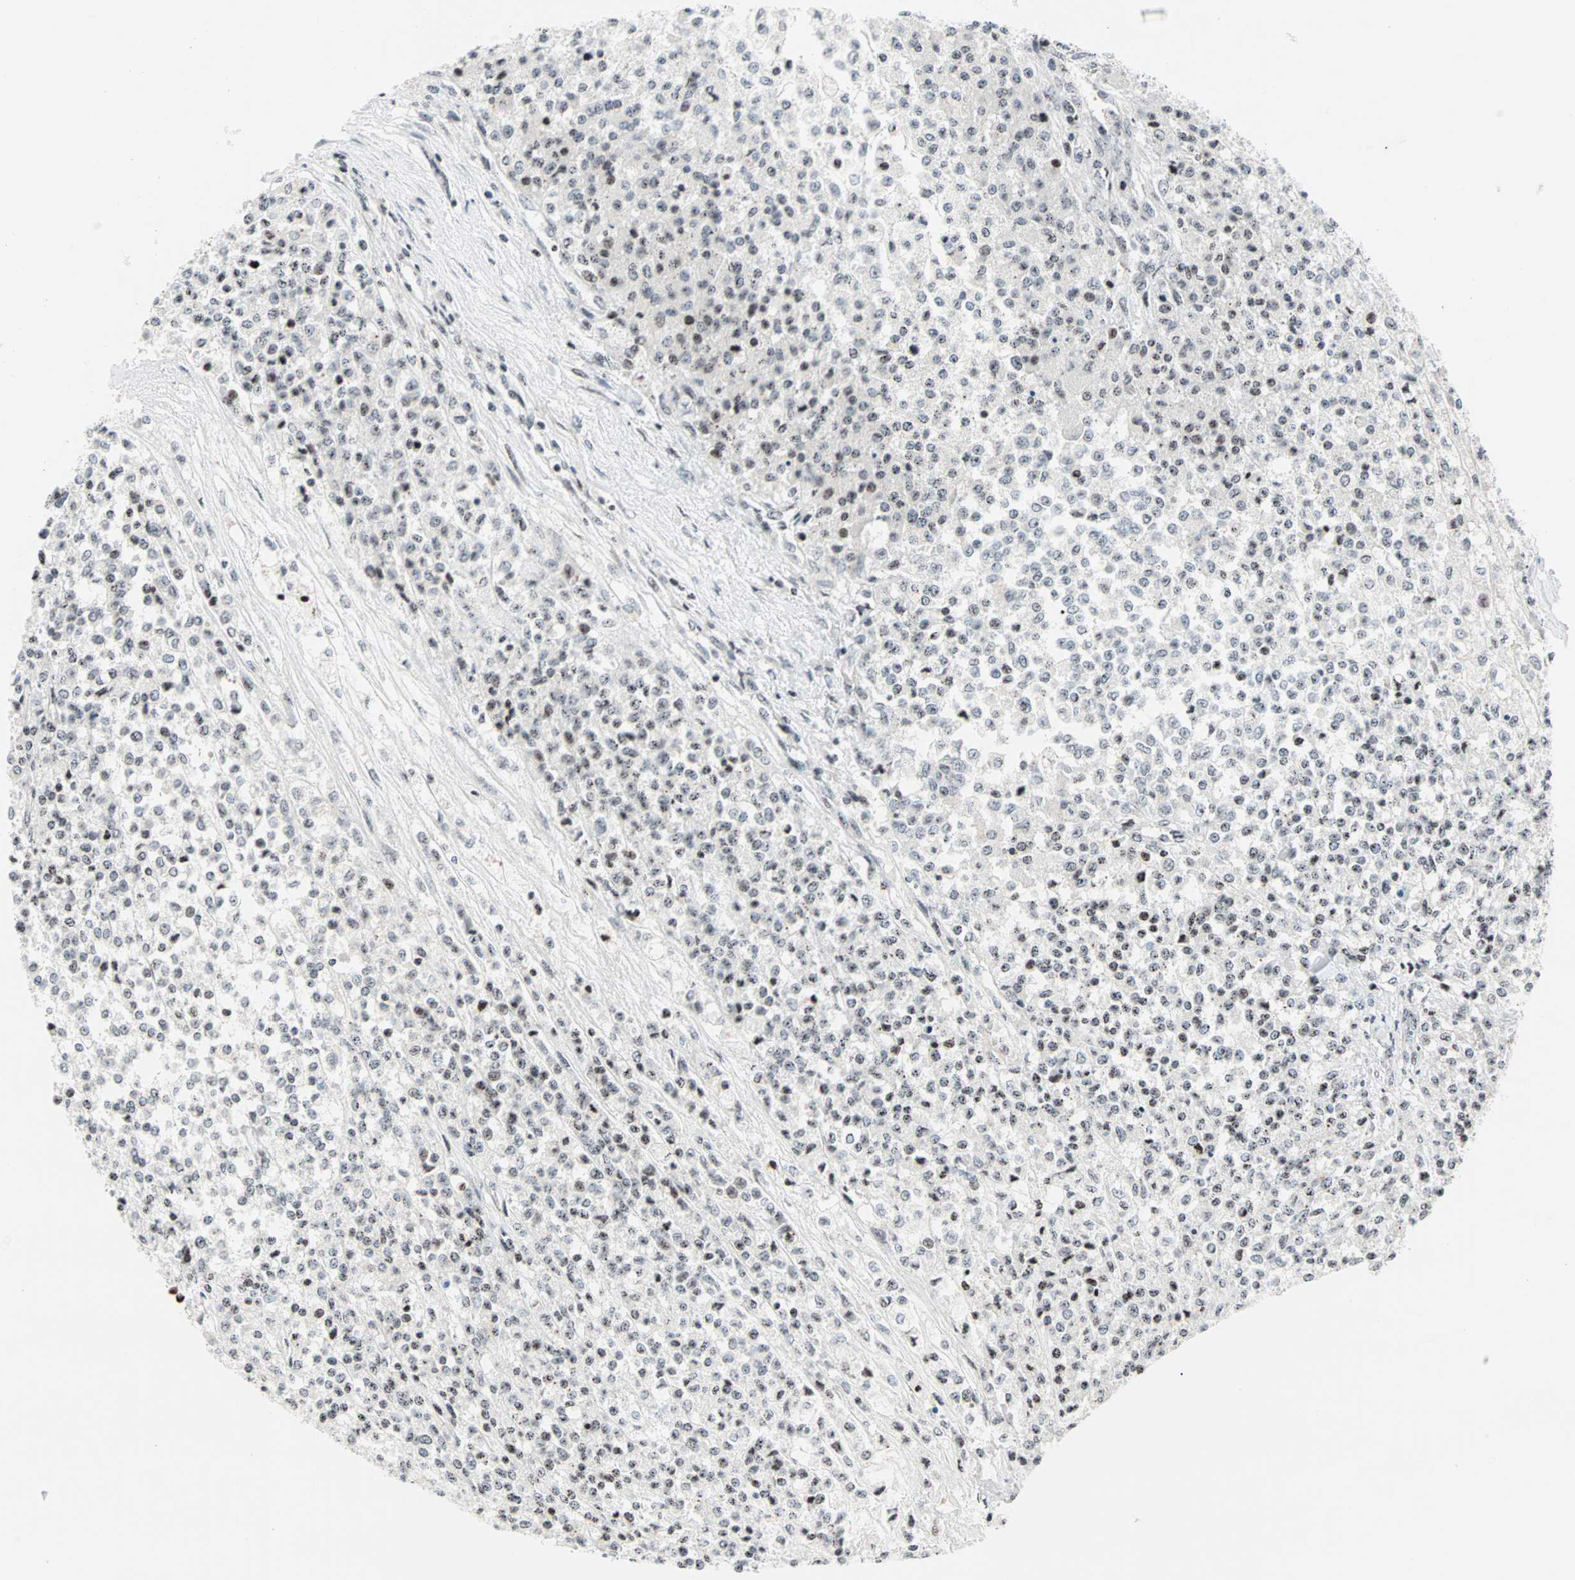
{"staining": {"intensity": "weak", "quantity": "25%-75%", "location": "nuclear"}, "tissue": "testis cancer", "cell_type": "Tumor cells", "image_type": "cancer", "snomed": [{"axis": "morphology", "description": "Seminoma, NOS"}, {"axis": "topography", "description": "Testis"}], "caption": "Testis cancer stained for a protein demonstrates weak nuclear positivity in tumor cells. Immunohistochemistry (ihc) stains the protein of interest in brown and the nuclei are stained blue.", "gene": "CENPA", "patient": {"sex": "male", "age": 59}}